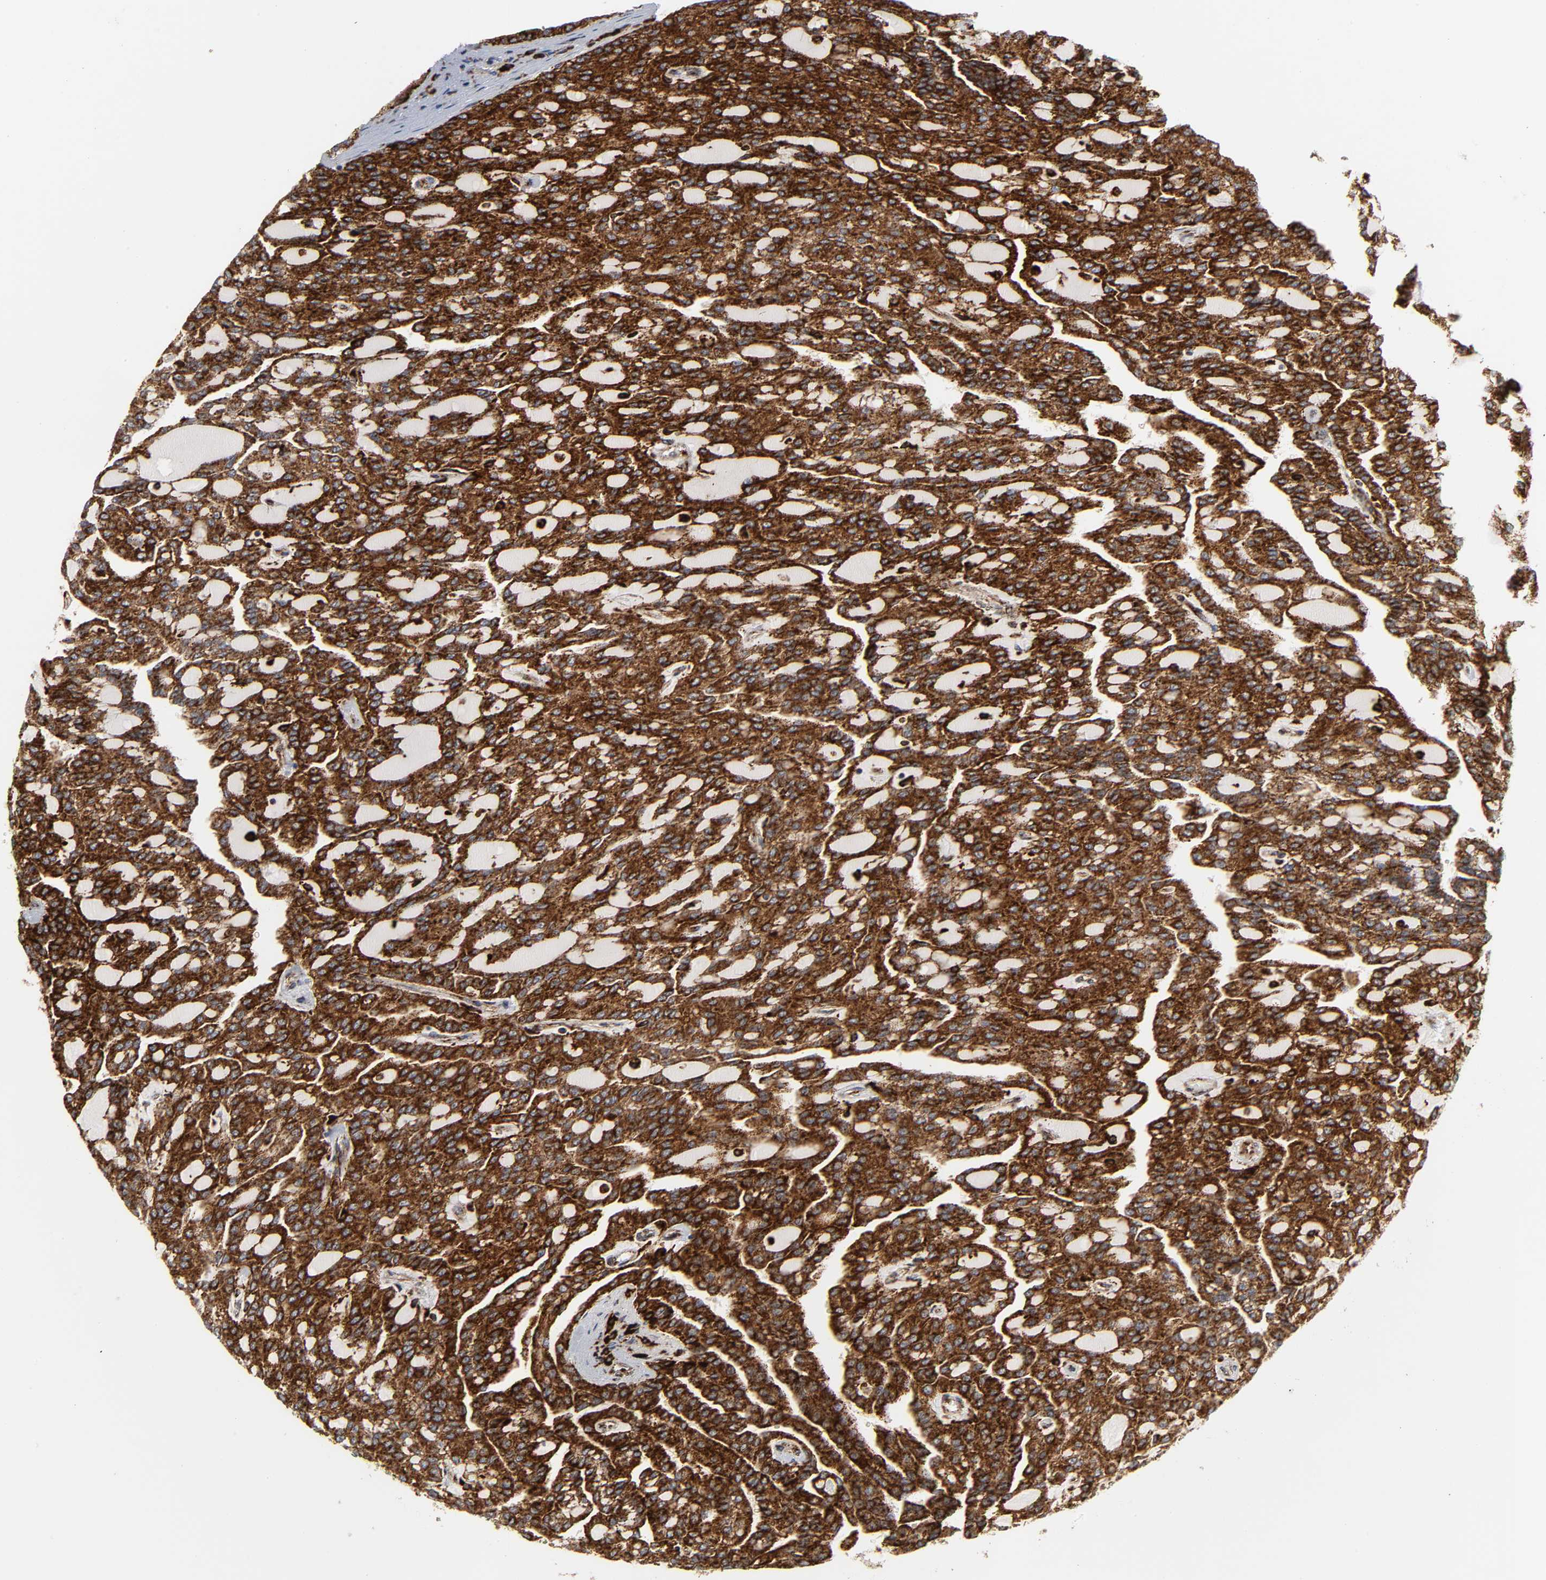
{"staining": {"intensity": "strong", "quantity": ">75%", "location": "cytoplasmic/membranous"}, "tissue": "renal cancer", "cell_type": "Tumor cells", "image_type": "cancer", "snomed": [{"axis": "morphology", "description": "Adenocarcinoma, NOS"}, {"axis": "topography", "description": "Kidney"}], "caption": "DAB immunohistochemical staining of renal cancer exhibits strong cytoplasmic/membranous protein staining in approximately >75% of tumor cells.", "gene": "PSAP", "patient": {"sex": "male", "age": 63}}